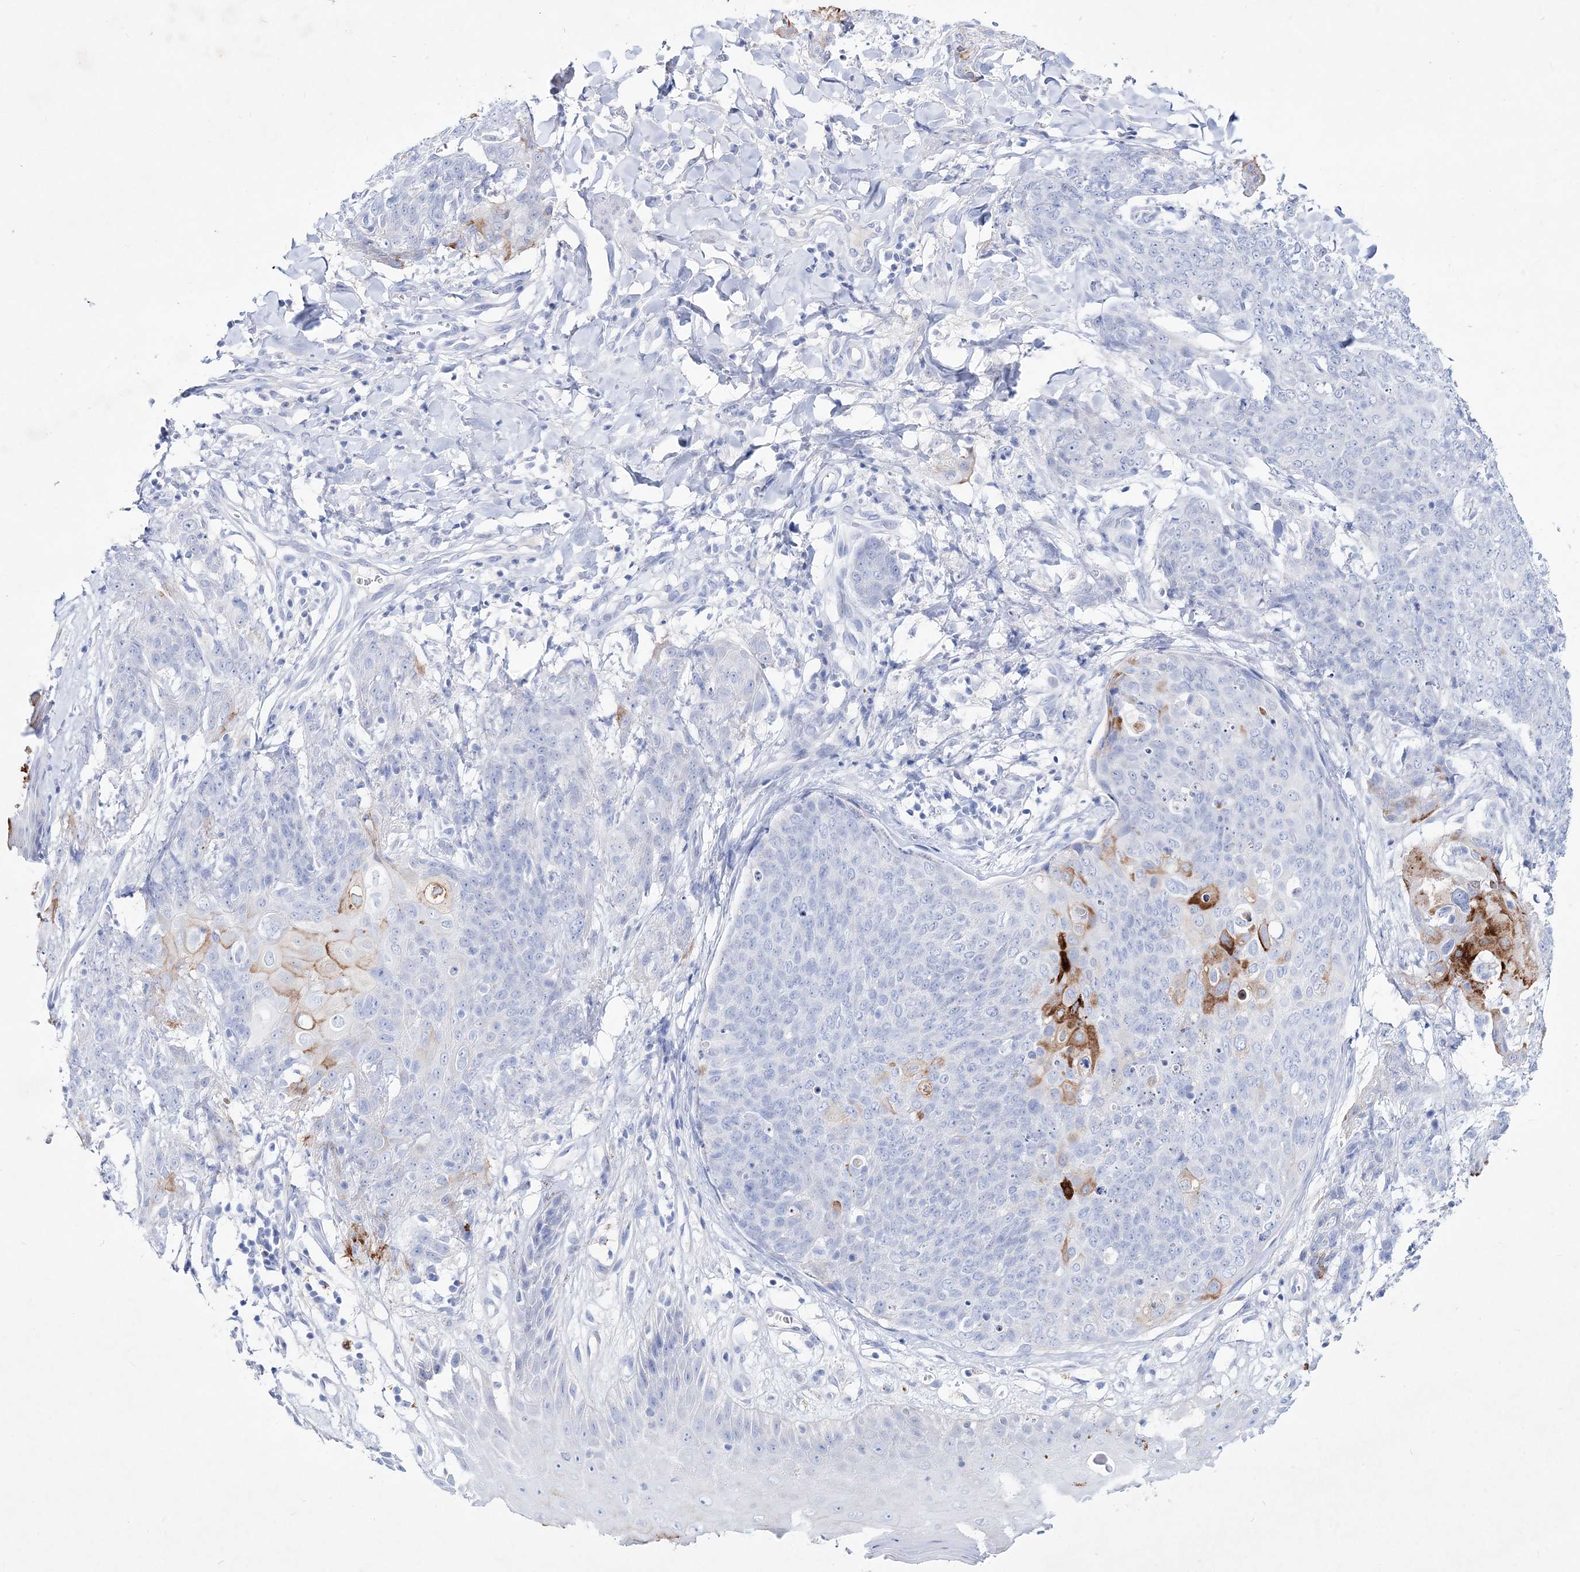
{"staining": {"intensity": "strong", "quantity": "<25%", "location": "cytoplasmic/membranous"}, "tissue": "skin cancer", "cell_type": "Tumor cells", "image_type": "cancer", "snomed": [{"axis": "morphology", "description": "Squamous cell carcinoma, NOS"}, {"axis": "topography", "description": "Skin"}, {"axis": "topography", "description": "Vulva"}], "caption": "Protein expression analysis of skin cancer shows strong cytoplasmic/membranous staining in approximately <25% of tumor cells.", "gene": "SPINK7", "patient": {"sex": "female", "age": 85}}